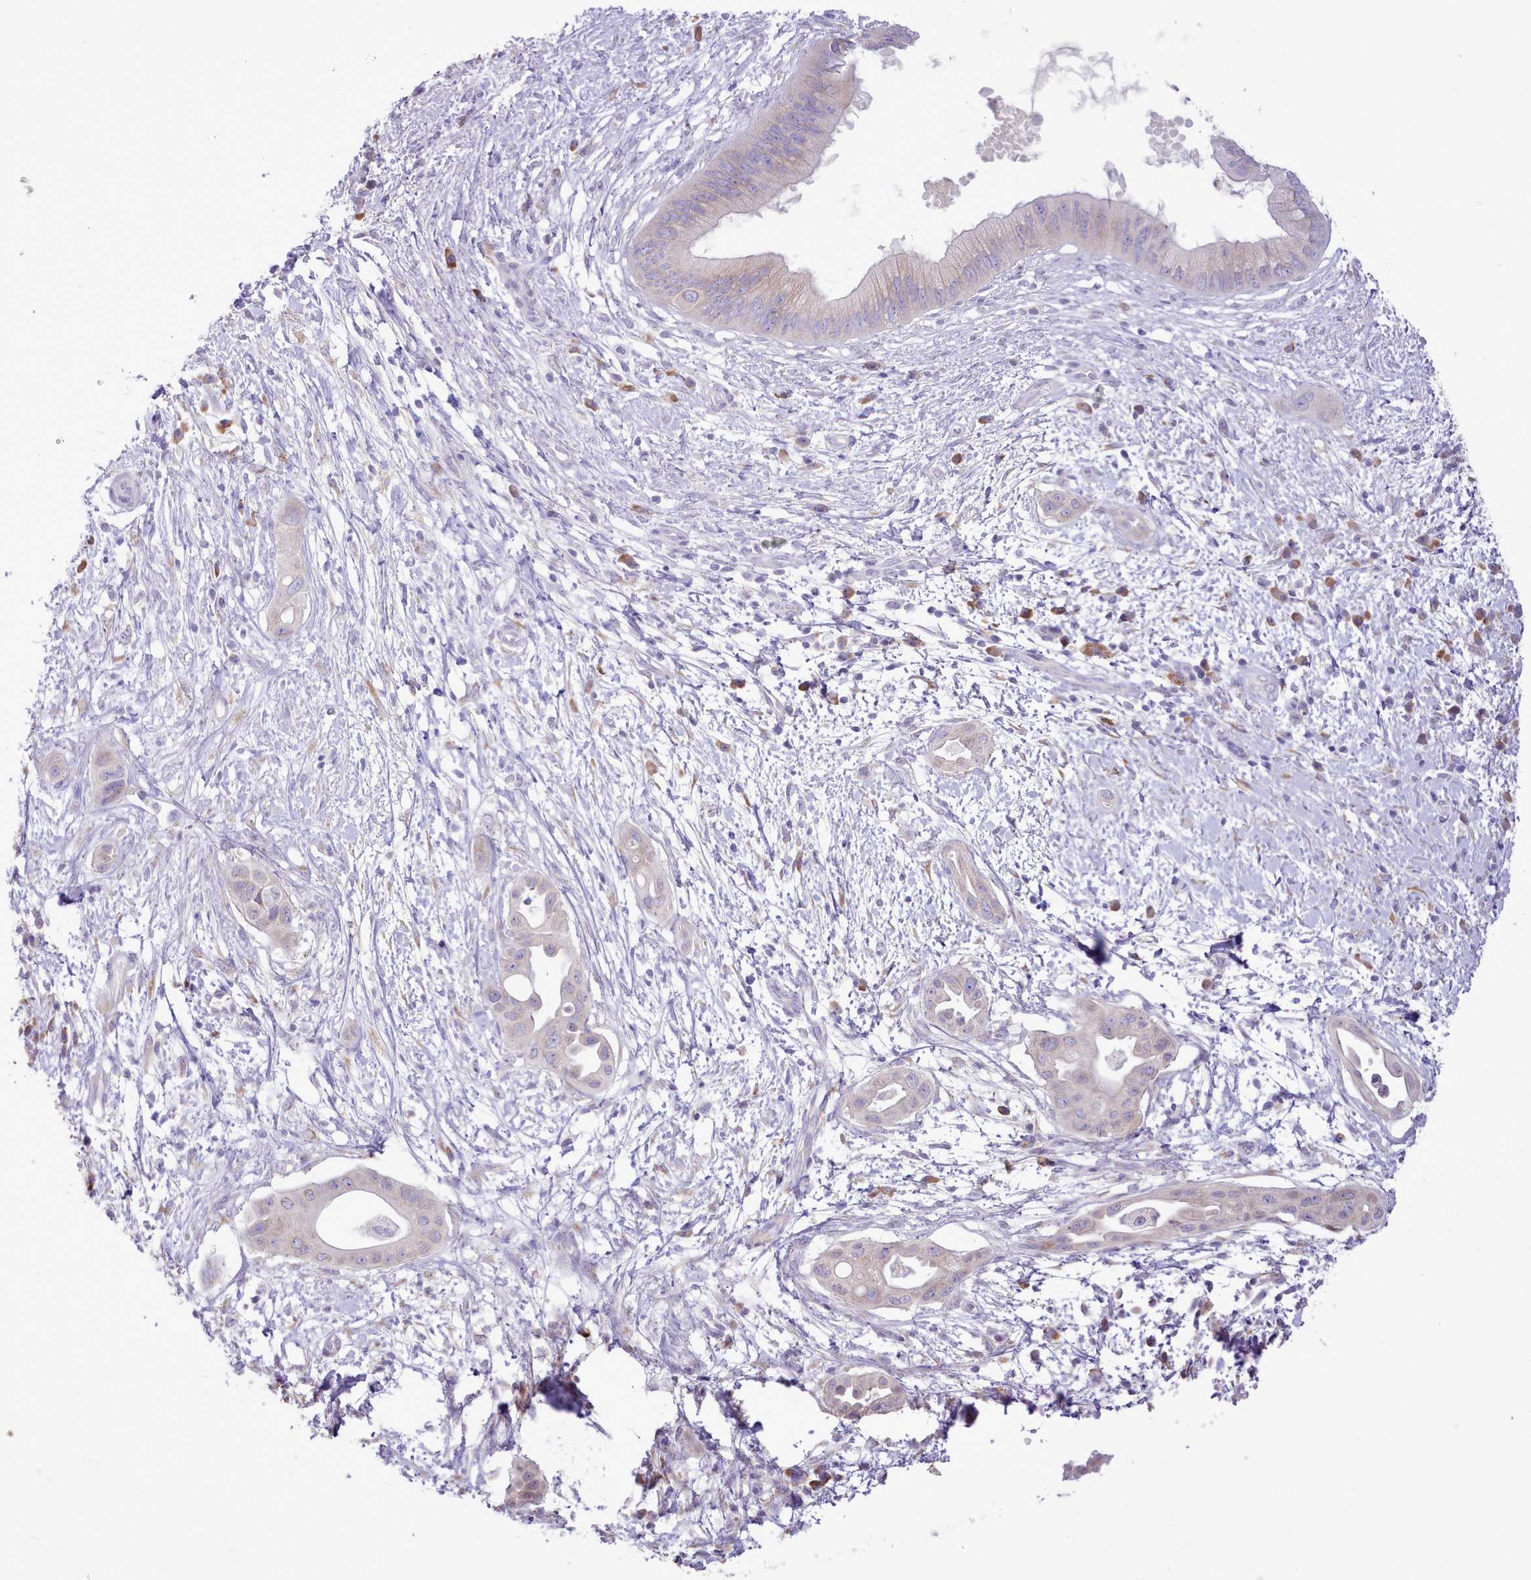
{"staining": {"intensity": "negative", "quantity": "none", "location": "none"}, "tissue": "pancreatic cancer", "cell_type": "Tumor cells", "image_type": "cancer", "snomed": [{"axis": "morphology", "description": "Adenocarcinoma, NOS"}, {"axis": "topography", "description": "Pancreas"}], "caption": "Pancreatic cancer stained for a protein using immunohistochemistry (IHC) exhibits no positivity tumor cells.", "gene": "CCL1", "patient": {"sex": "male", "age": 68}}